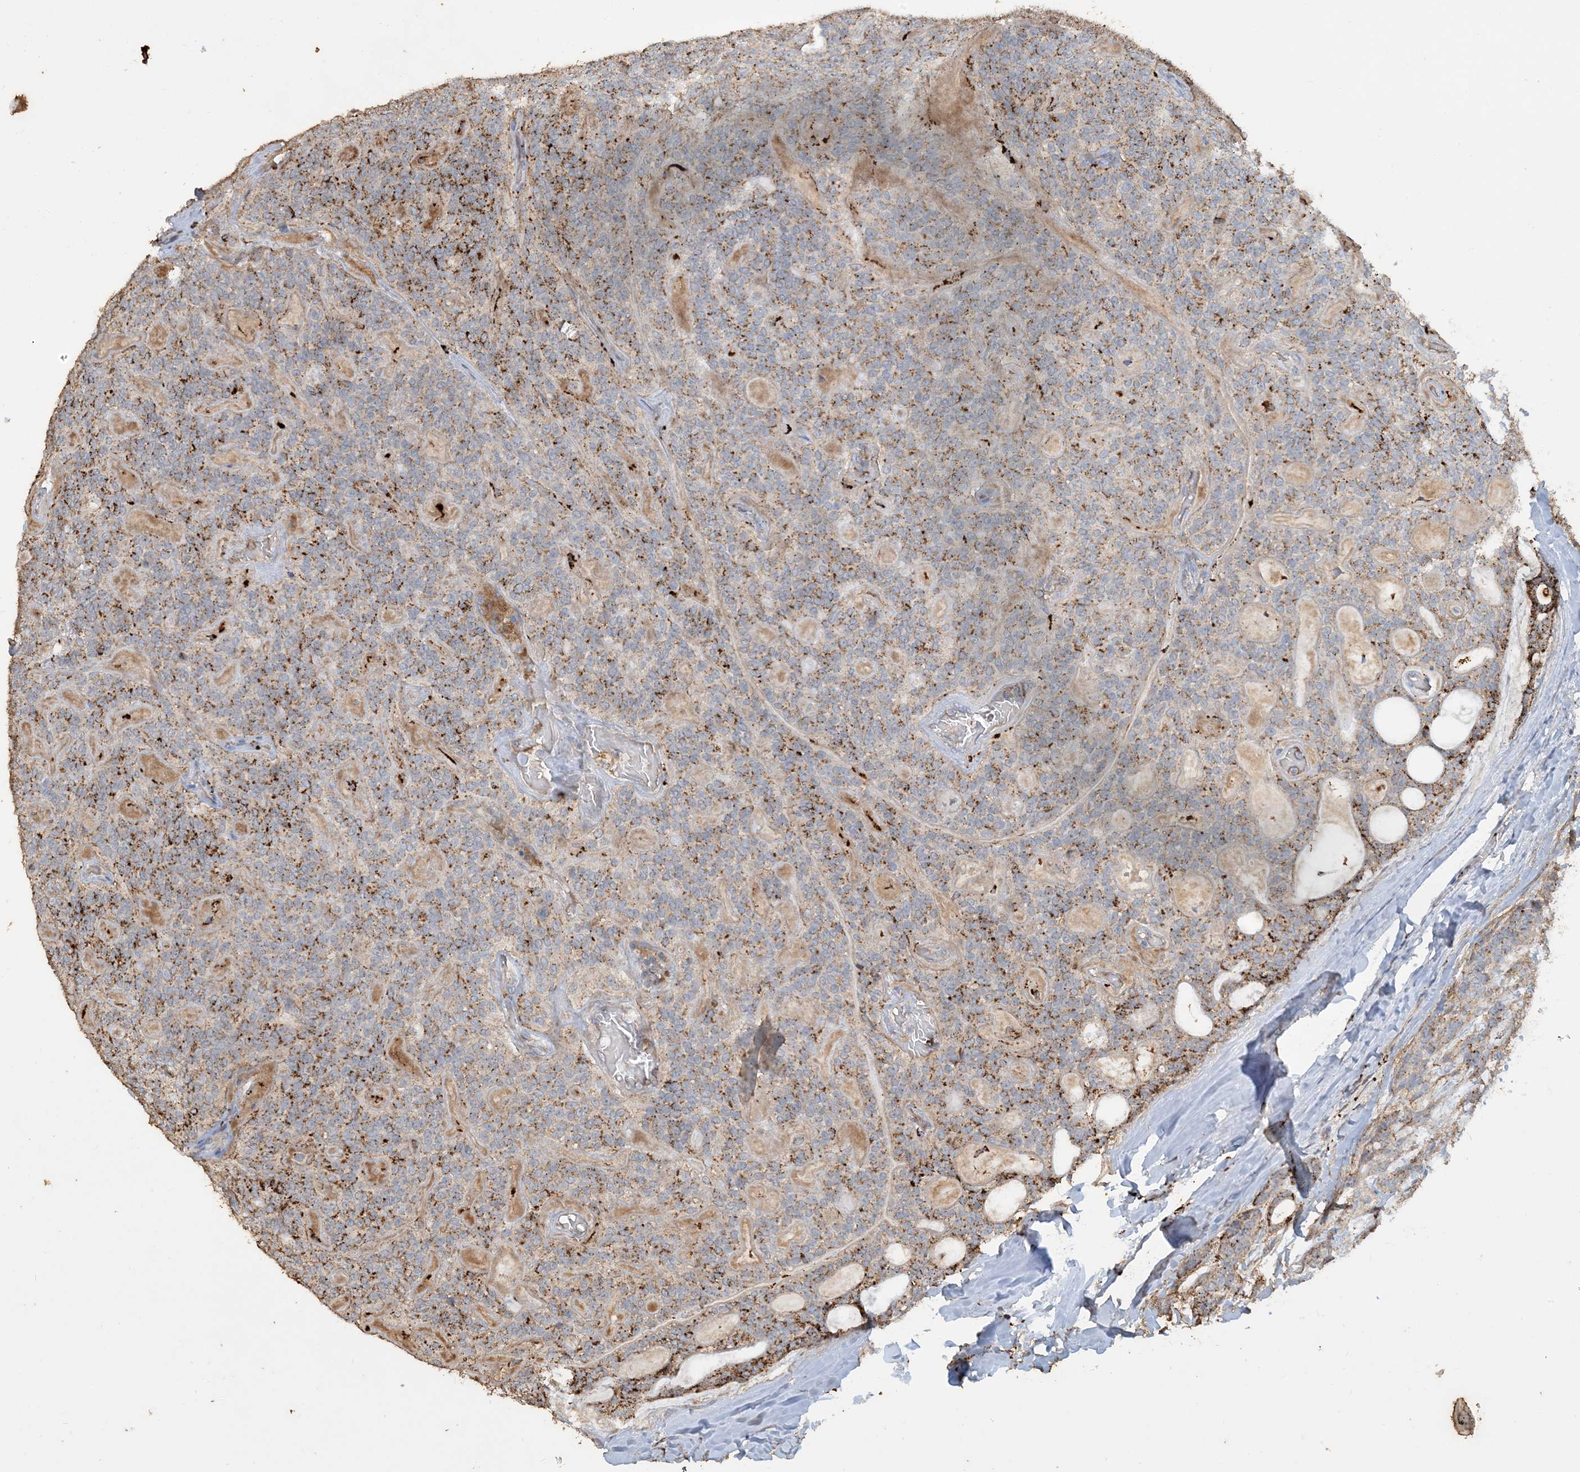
{"staining": {"intensity": "strong", "quantity": "25%-75%", "location": "cytoplasmic/membranous"}, "tissue": "head and neck cancer", "cell_type": "Tumor cells", "image_type": "cancer", "snomed": [{"axis": "morphology", "description": "Adenocarcinoma, NOS"}, {"axis": "topography", "description": "Head-Neck"}], "caption": "Immunohistochemistry staining of head and neck adenocarcinoma, which demonstrates high levels of strong cytoplasmic/membranous positivity in about 25%-75% of tumor cells indicating strong cytoplasmic/membranous protein positivity. The staining was performed using DAB (3,3'-diaminobenzidine) (brown) for protein detection and nuclei were counterstained in hematoxylin (blue).", "gene": "SFMBT2", "patient": {"sex": "male", "age": 66}}